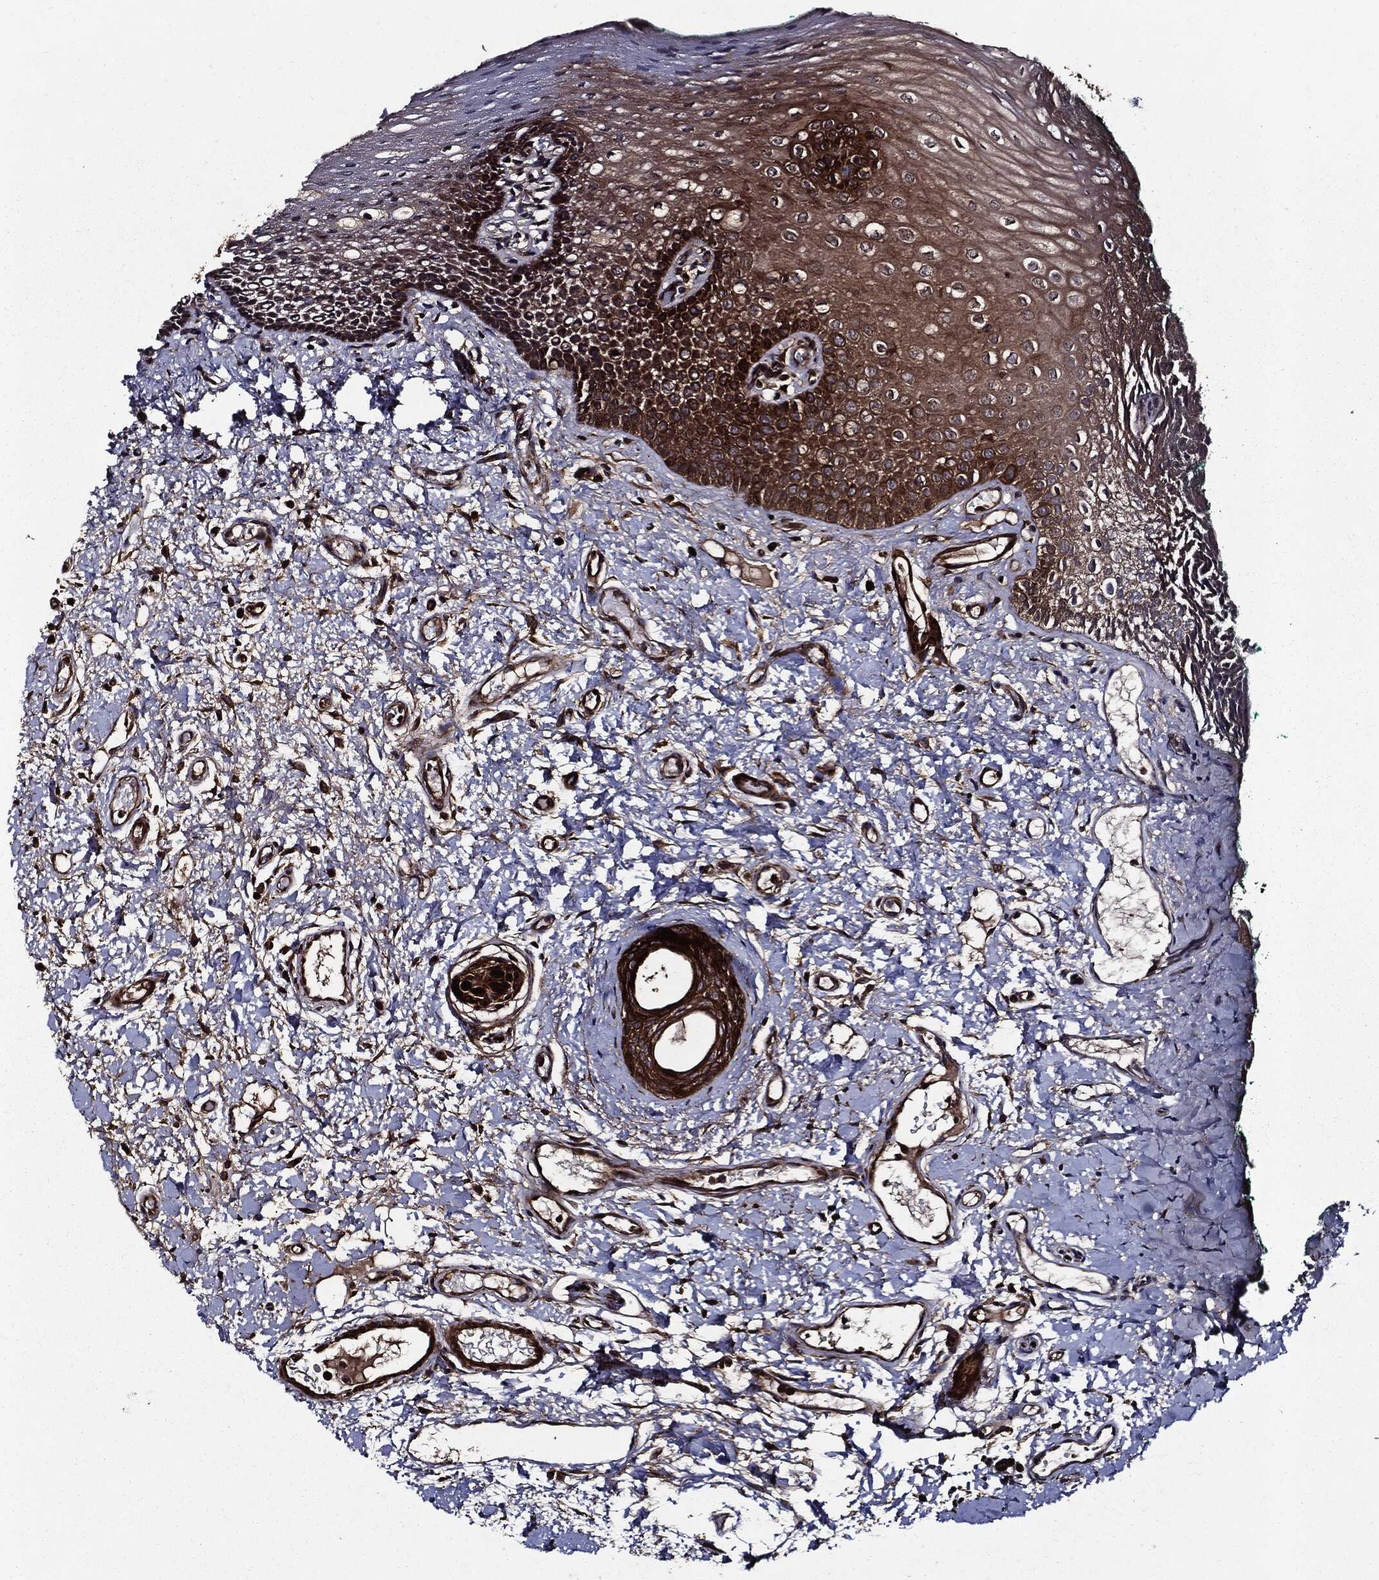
{"staining": {"intensity": "moderate", "quantity": ">75%", "location": "cytoplasmic/membranous"}, "tissue": "oral mucosa", "cell_type": "Squamous epithelial cells", "image_type": "normal", "snomed": [{"axis": "morphology", "description": "Normal tissue, NOS"}, {"axis": "topography", "description": "Oral tissue"}], "caption": "This photomicrograph shows unremarkable oral mucosa stained with immunohistochemistry (IHC) to label a protein in brown. The cytoplasmic/membranous of squamous epithelial cells show moderate positivity for the protein. Nuclei are counter-stained blue.", "gene": "HTT", "patient": {"sex": "female", "age": 83}}